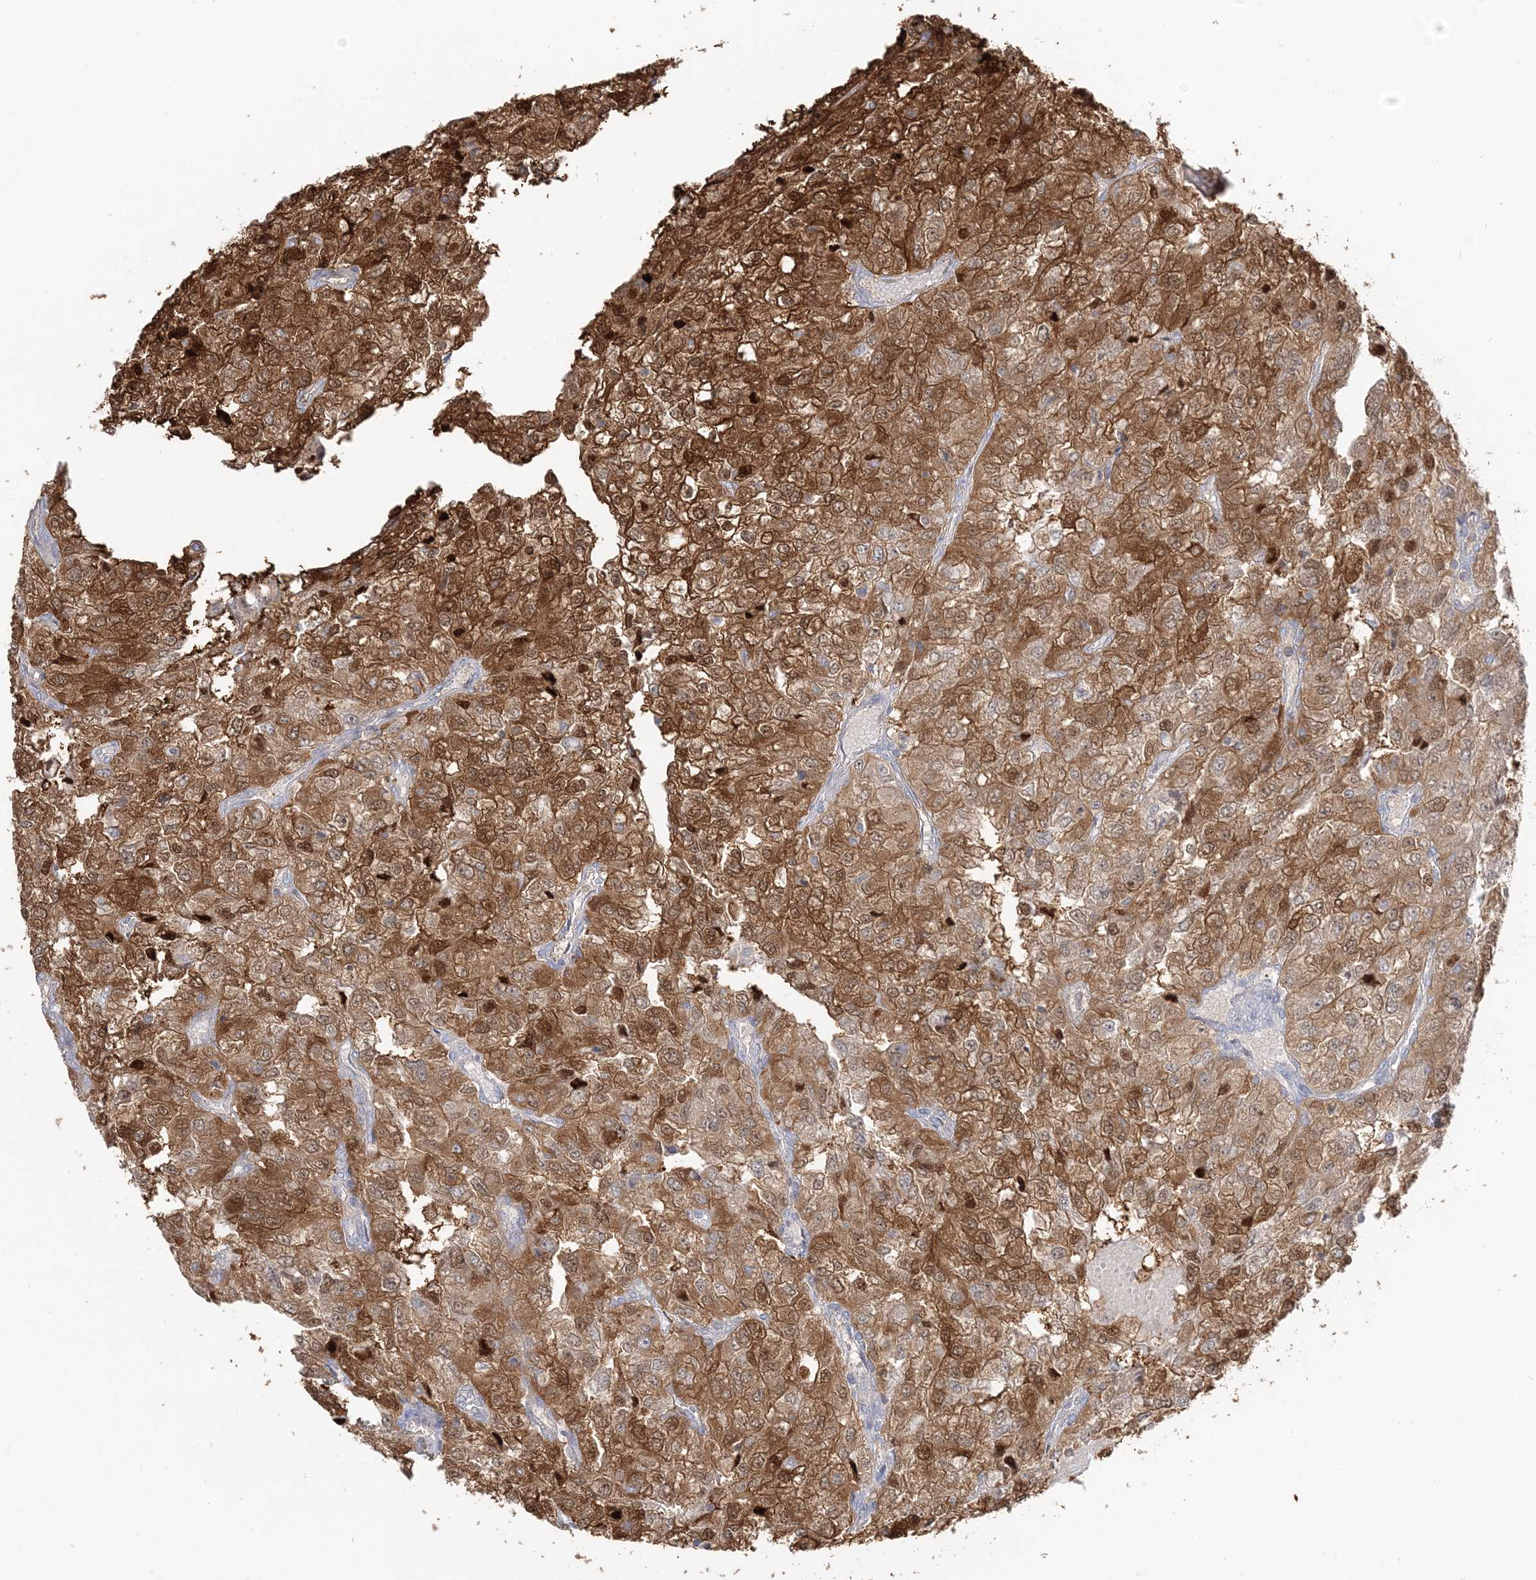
{"staining": {"intensity": "strong", "quantity": ">75%", "location": "cytoplasmic/membranous,nuclear"}, "tissue": "renal cancer", "cell_type": "Tumor cells", "image_type": "cancer", "snomed": [{"axis": "morphology", "description": "Adenocarcinoma, NOS"}, {"axis": "topography", "description": "Kidney"}], "caption": "Protein expression analysis of human renal adenocarcinoma reveals strong cytoplasmic/membranous and nuclear staining in approximately >75% of tumor cells.", "gene": "THADA", "patient": {"sex": "female", "age": 54}}